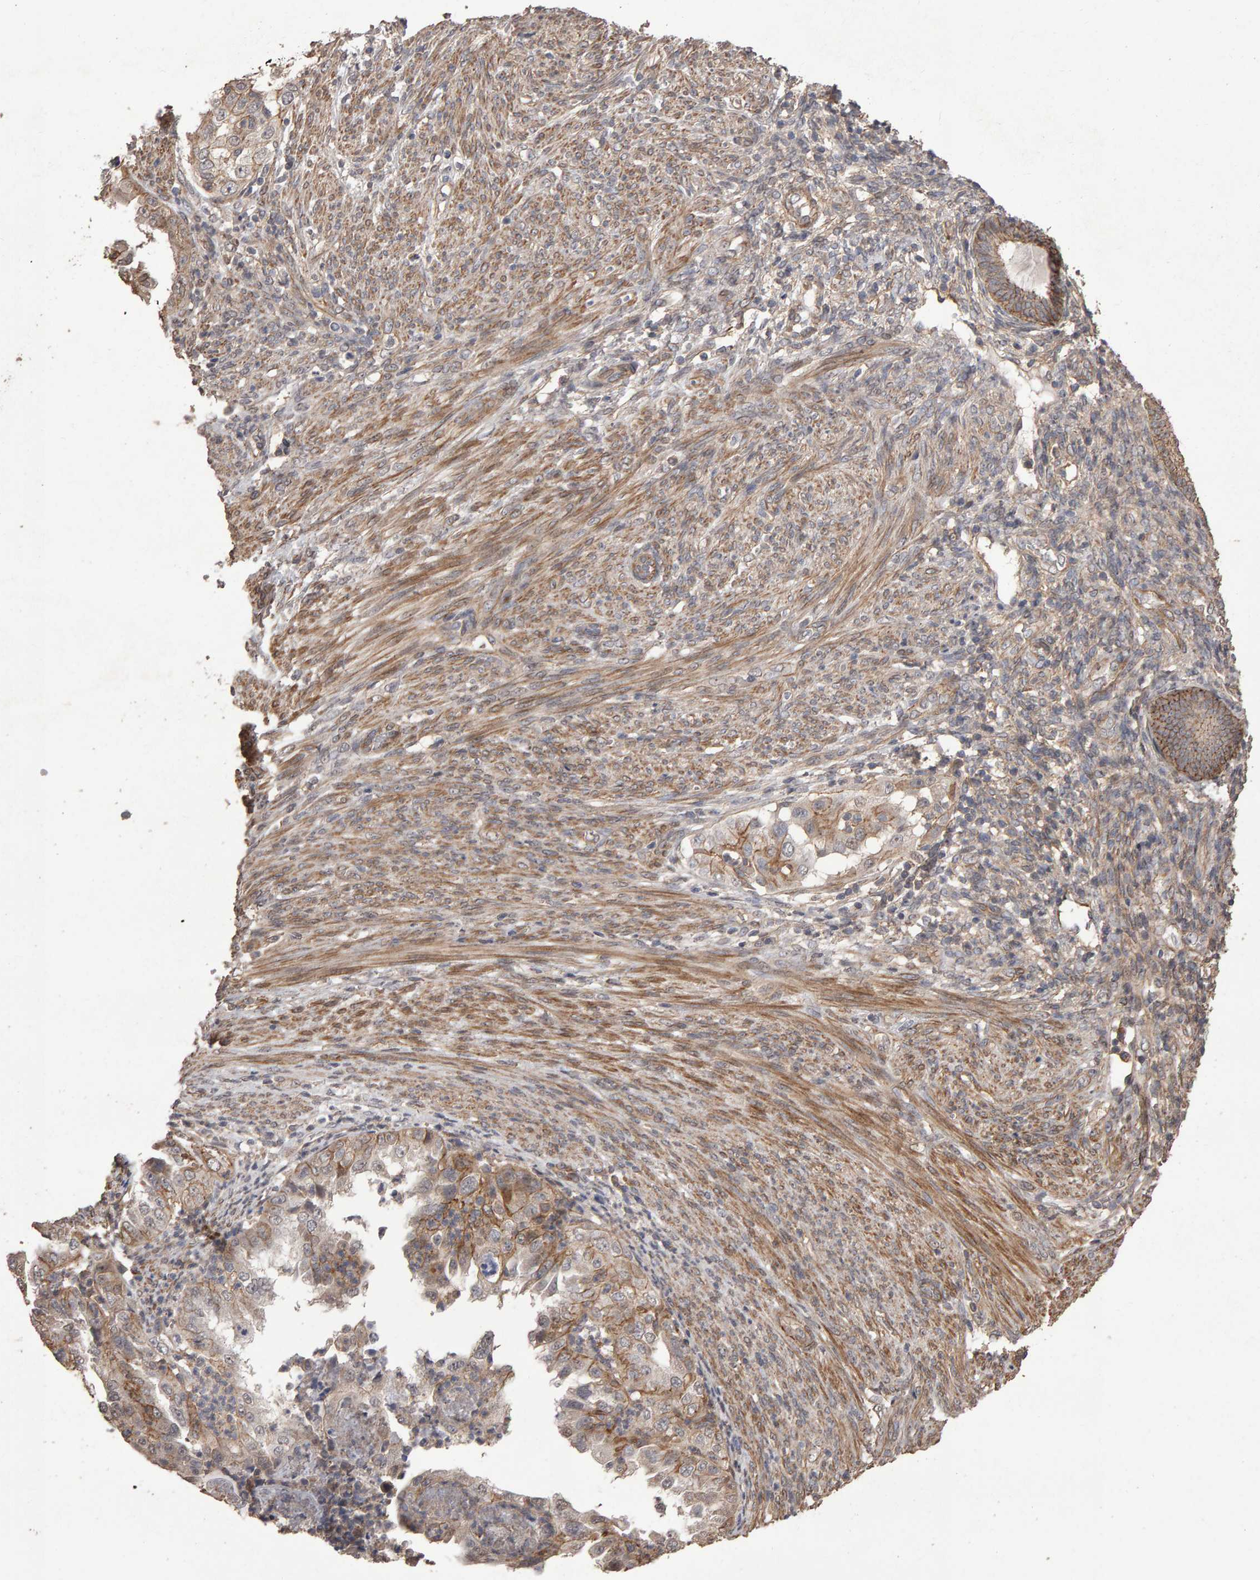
{"staining": {"intensity": "negative", "quantity": "none", "location": "none"}, "tissue": "endometrial cancer", "cell_type": "Tumor cells", "image_type": "cancer", "snomed": [{"axis": "morphology", "description": "Adenocarcinoma, NOS"}, {"axis": "topography", "description": "Endometrium"}], "caption": "A high-resolution histopathology image shows immunohistochemistry staining of endometrial adenocarcinoma, which exhibits no significant staining in tumor cells. Nuclei are stained in blue.", "gene": "SCRIB", "patient": {"sex": "female", "age": 85}}